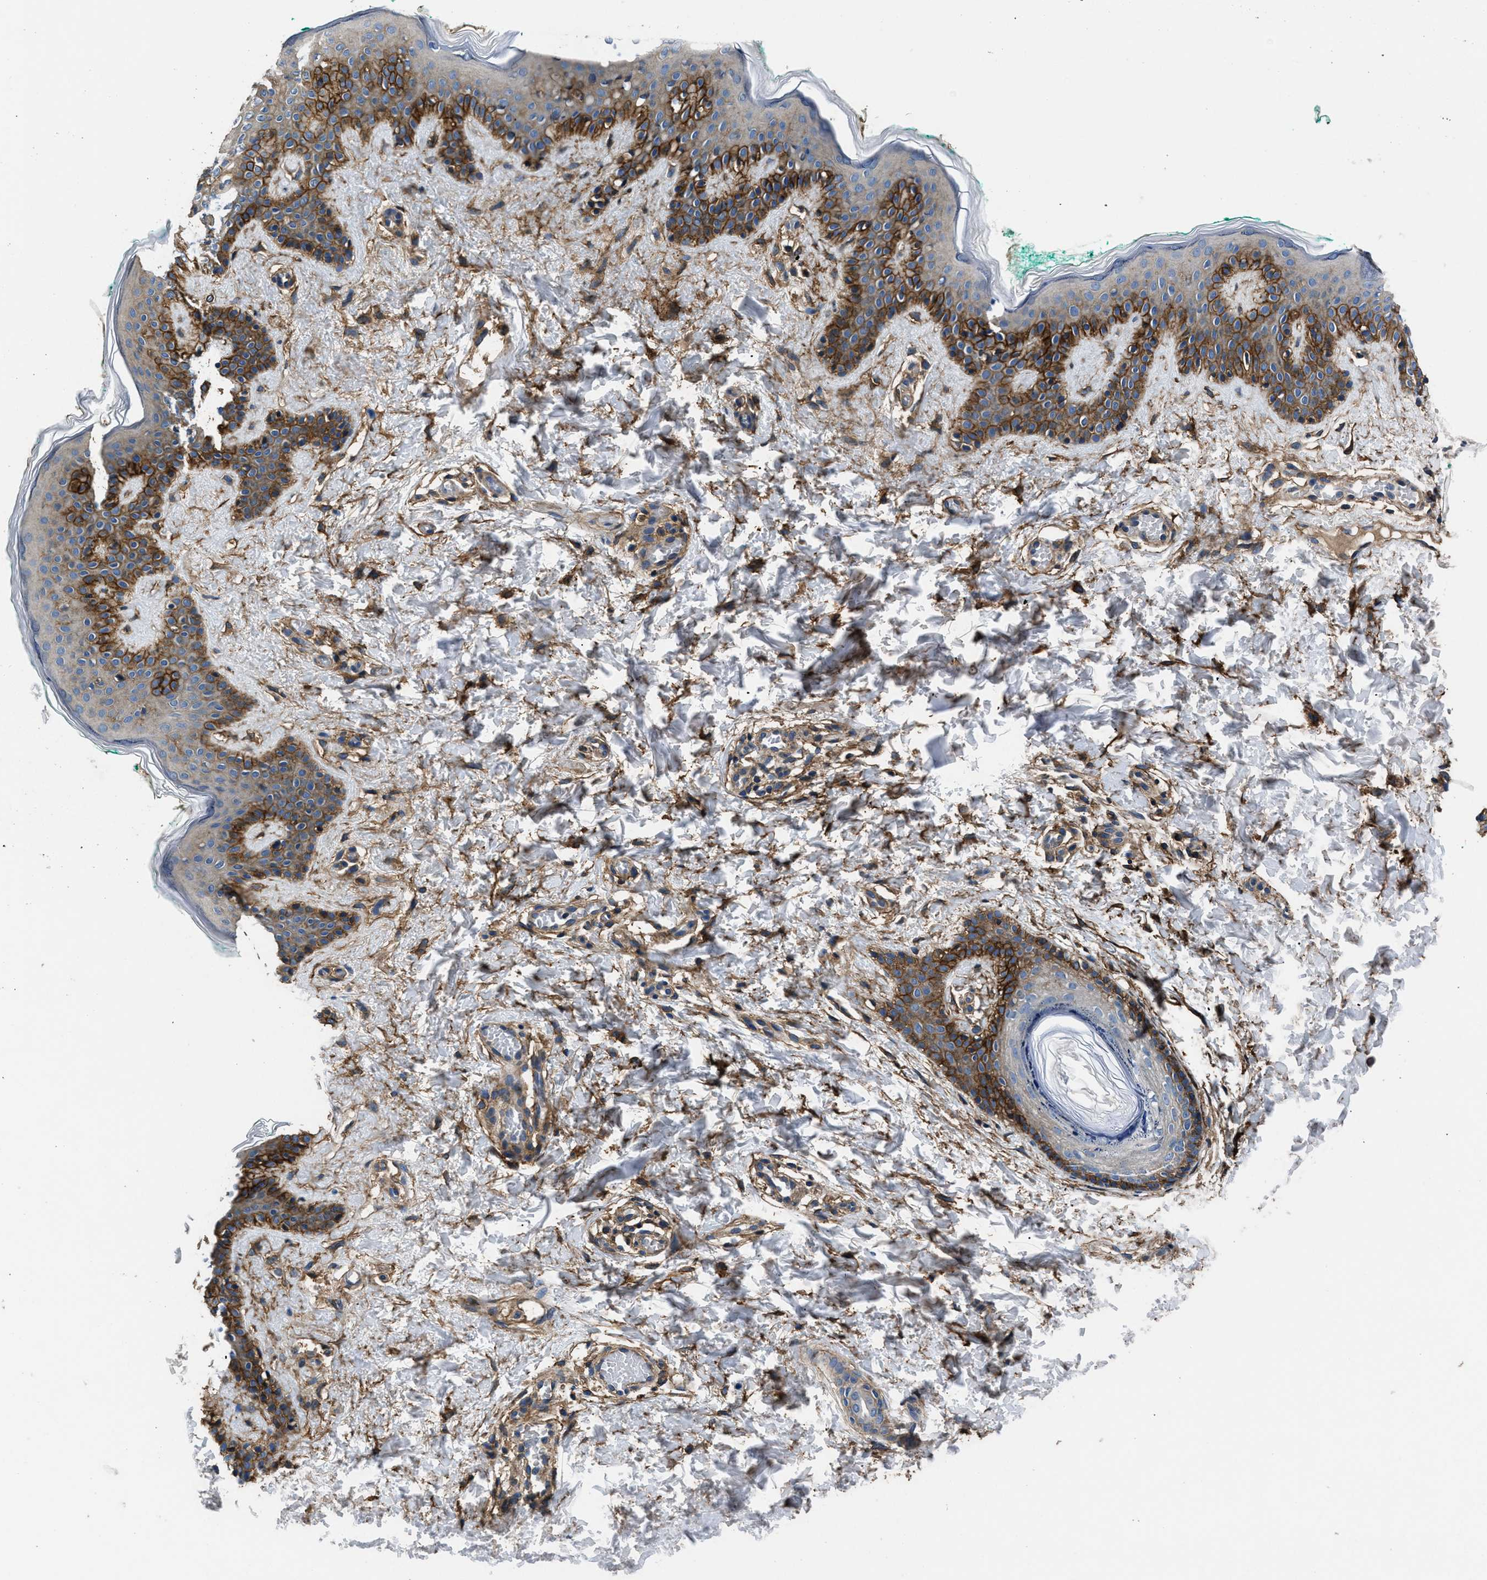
{"staining": {"intensity": "moderate", "quantity": ">75%", "location": "cytoplasmic/membranous"}, "tissue": "skin", "cell_type": "Fibroblasts", "image_type": "normal", "snomed": [{"axis": "morphology", "description": "Normal tissue, NOS"}, {"axis": "topography", "description": "Skin"}], "caption": "Brown immunohistochemical staining in benign human skin exhibits moderate cytoplasmic/membranous staining in about >75% of fibroblasts. The staining is performed using DAB brown chromogen to label protein expression. The nuclei are counter-stained blue using hematoxylin.", "gene": "CD276", "patient": {"sex": "male", "age": 30}}